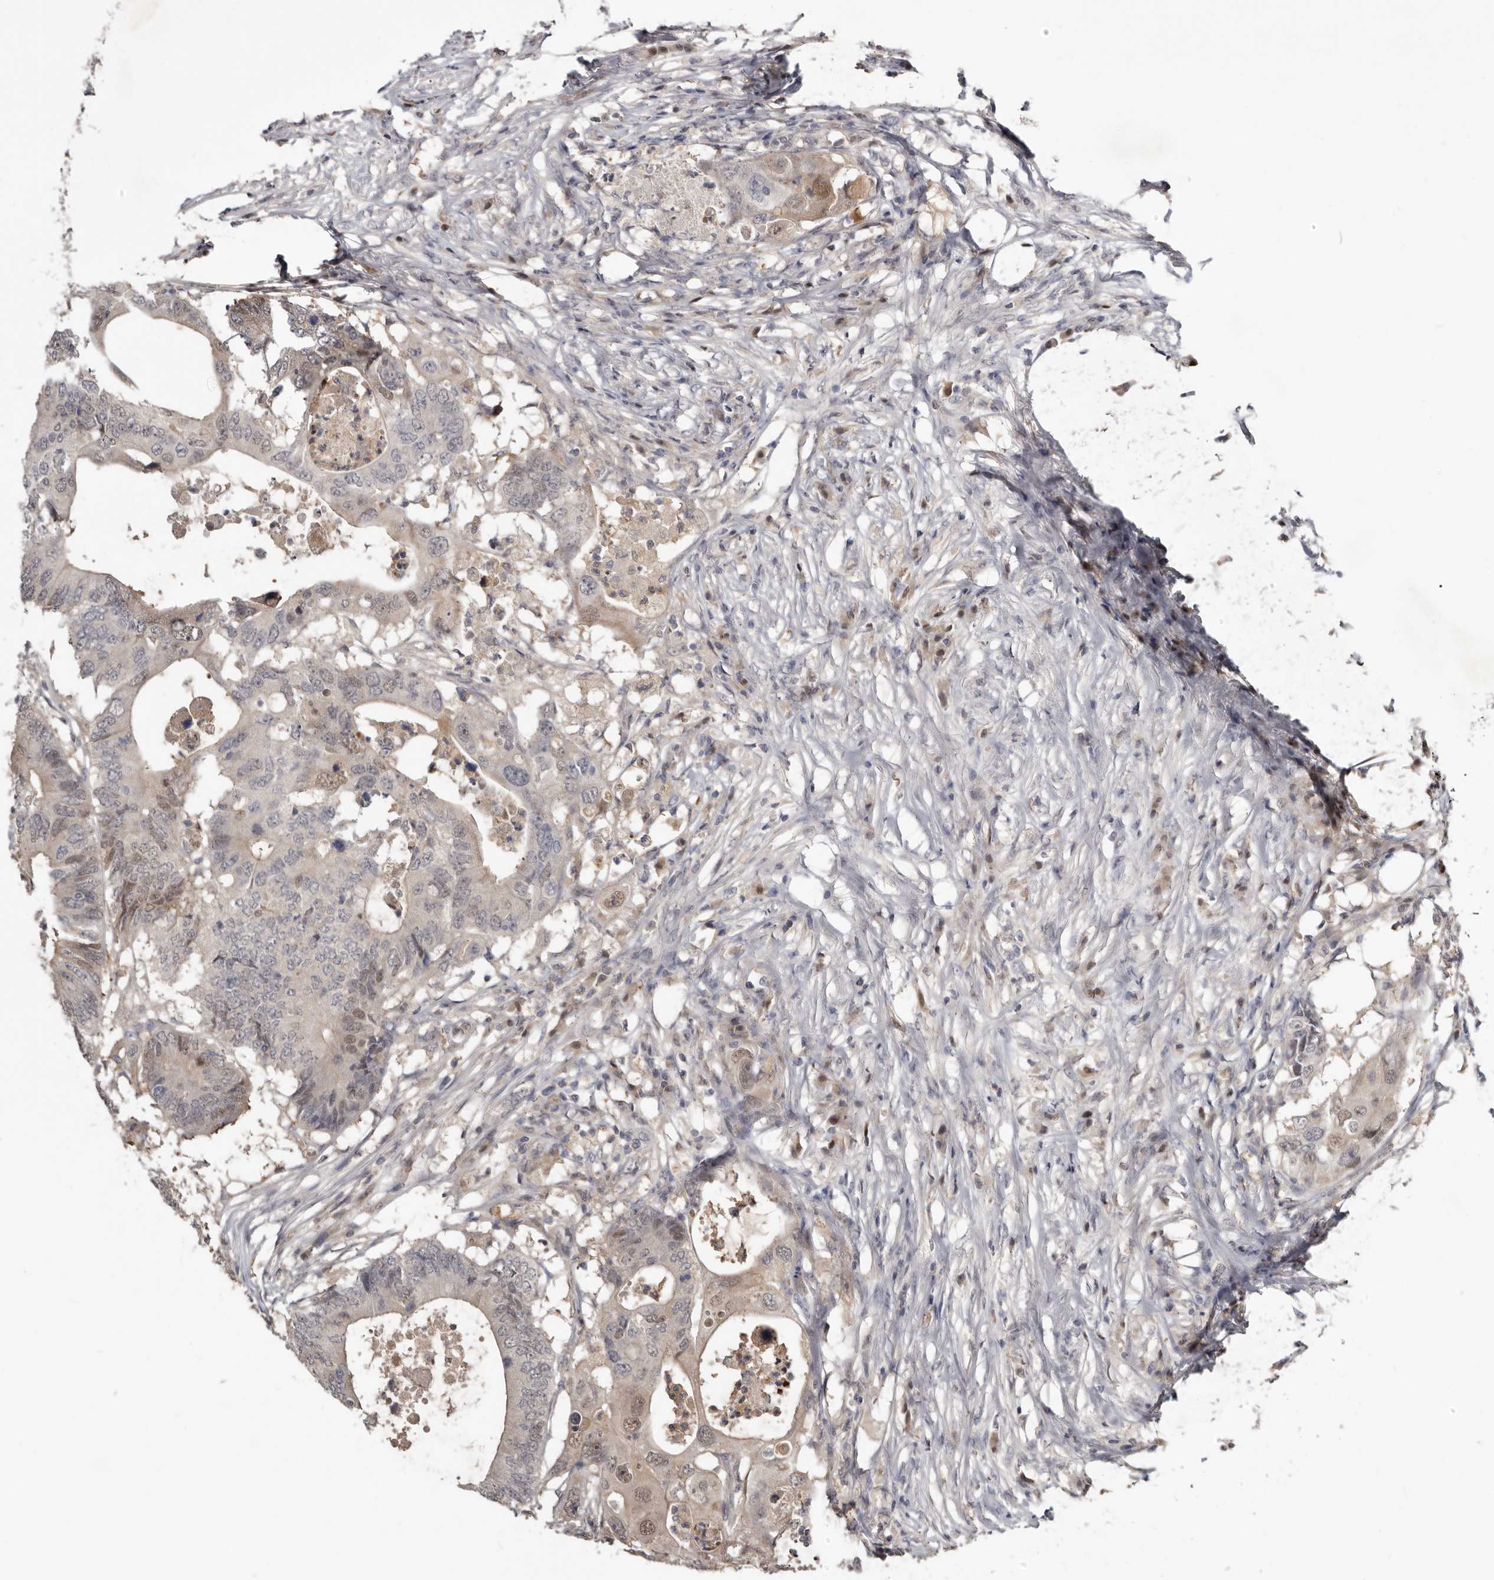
{"staining": {"intensity": "moderate", "quantity": "<25%", "location": "nuclear"}, "tissue": "colorectal cancer", "cell_type": "Tumor cells", "image_type": "cancer", "snomed": [{"axis": "morphology", "description": "Adenocarcinoma, NOS"}, {"axis": "topography", "description": "Colon"}], "caption": "Brown immunohistochemical staining in colorectal cancer (adenocarcinoma) shows moderate nuclear positivity in approximately <25% of tumor cells. (DAB (3,3'-diaminobenzidine) IHC, brown staining for protein, blue staining for nuclei).", "gene": "RBKS", "patient": {"sex": "male", "age": 71}}